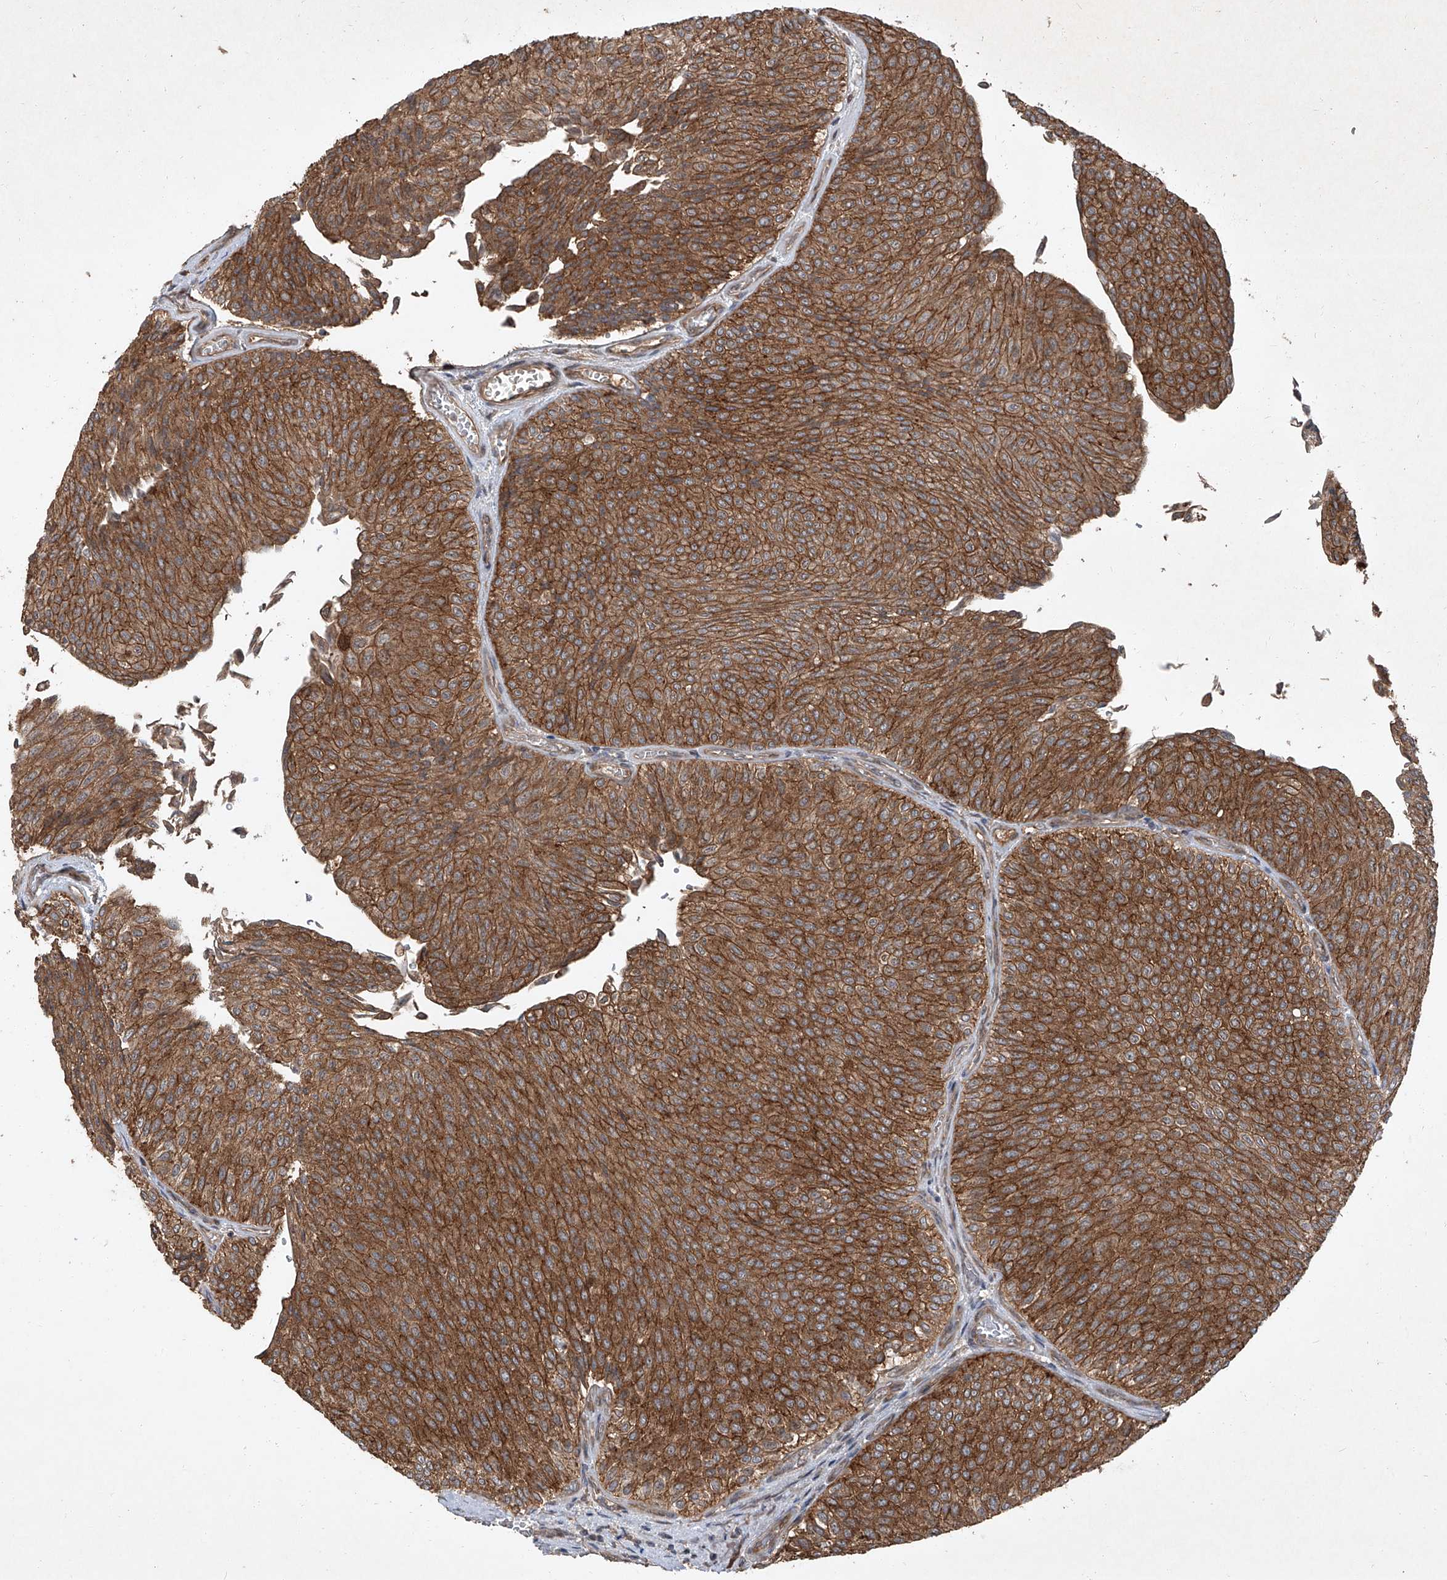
{"staining": {"intensity": "strong", "quantity": ">75%", "location": "cytoplasmic/membranous"}, "tissue": "urothelial cancer", "cell_type": "Tumor cells", "image_type": "cancer", "snomed": [{"axis": "morphology", "description": "Urothelial carcinoma, Low grade"}, {"axis": "topography", "description": "Urinary bladder"}], "caption": "Immunohistochemical staining of urothelial cancer demonstrates high levels of strong cytoplasmic/membranous protein staining in approximately >75% of tumor cells.", "gene": "CCN1", "patient": {"sex": "male", "age": 78}}